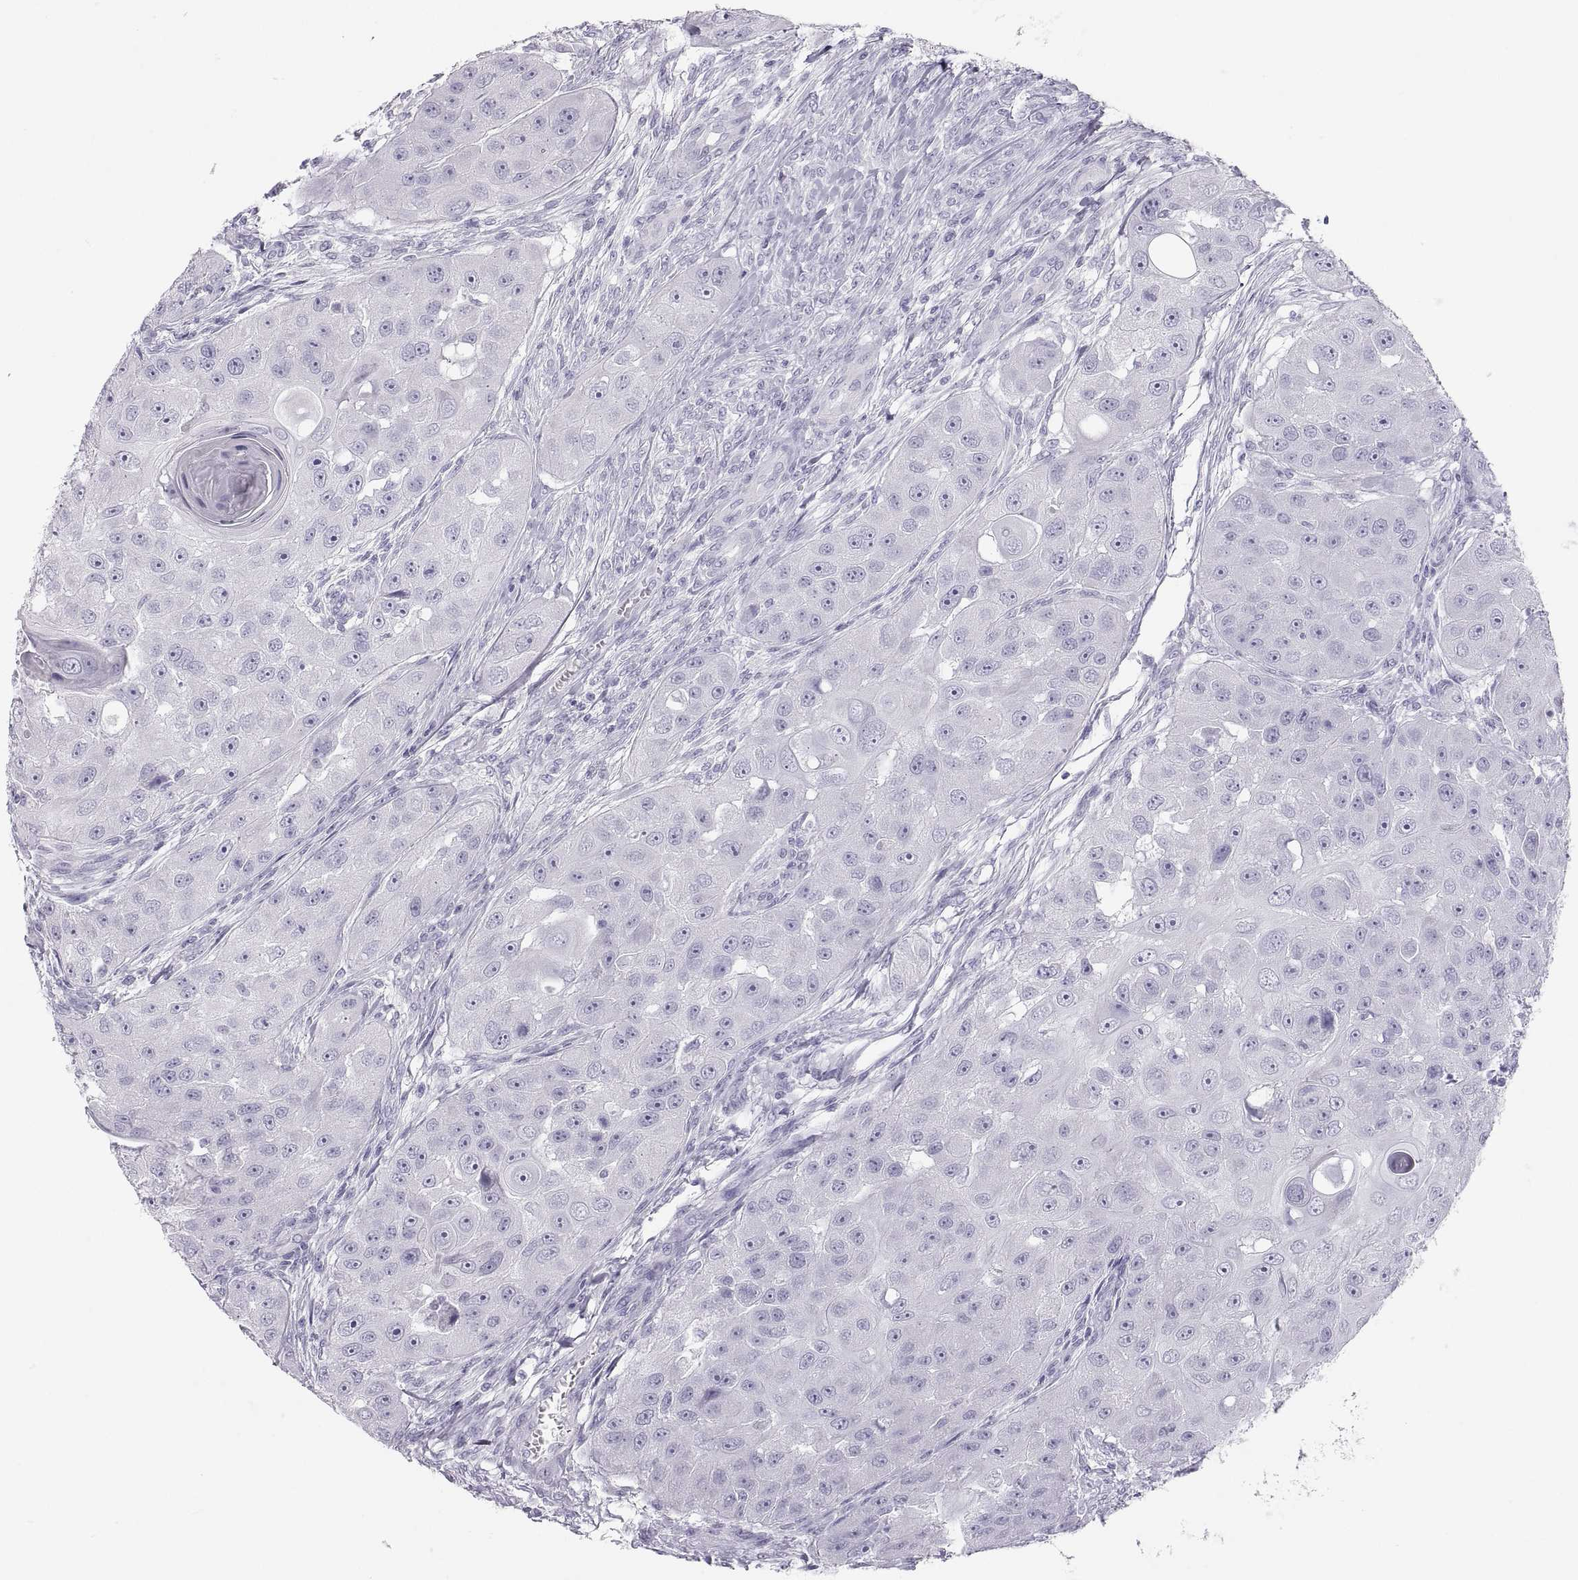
{"staining": {"intensity": "negative", "quantity": "none", "location": "none"}, "tissue": "head and neck cancer", "cell_type": "Tumor cells", "image_type": "cancer", "snomed": [{"axis": "morphology", "description": "Squamous cell carcinoma, NOS"}, {"axis": "topography", "description": "Head-Neck"}], "caption": "Immunohistochemistry (IHC) histopathology image of neoplastic tissue: head and neck squamous cell carcinoma stained with DAB (3,3'-diaminobenzidine) demonstrates no significant protein expression in tumor cells.", "gene": "SEMG1", "patient": {"sex": "male", "age": 51}}